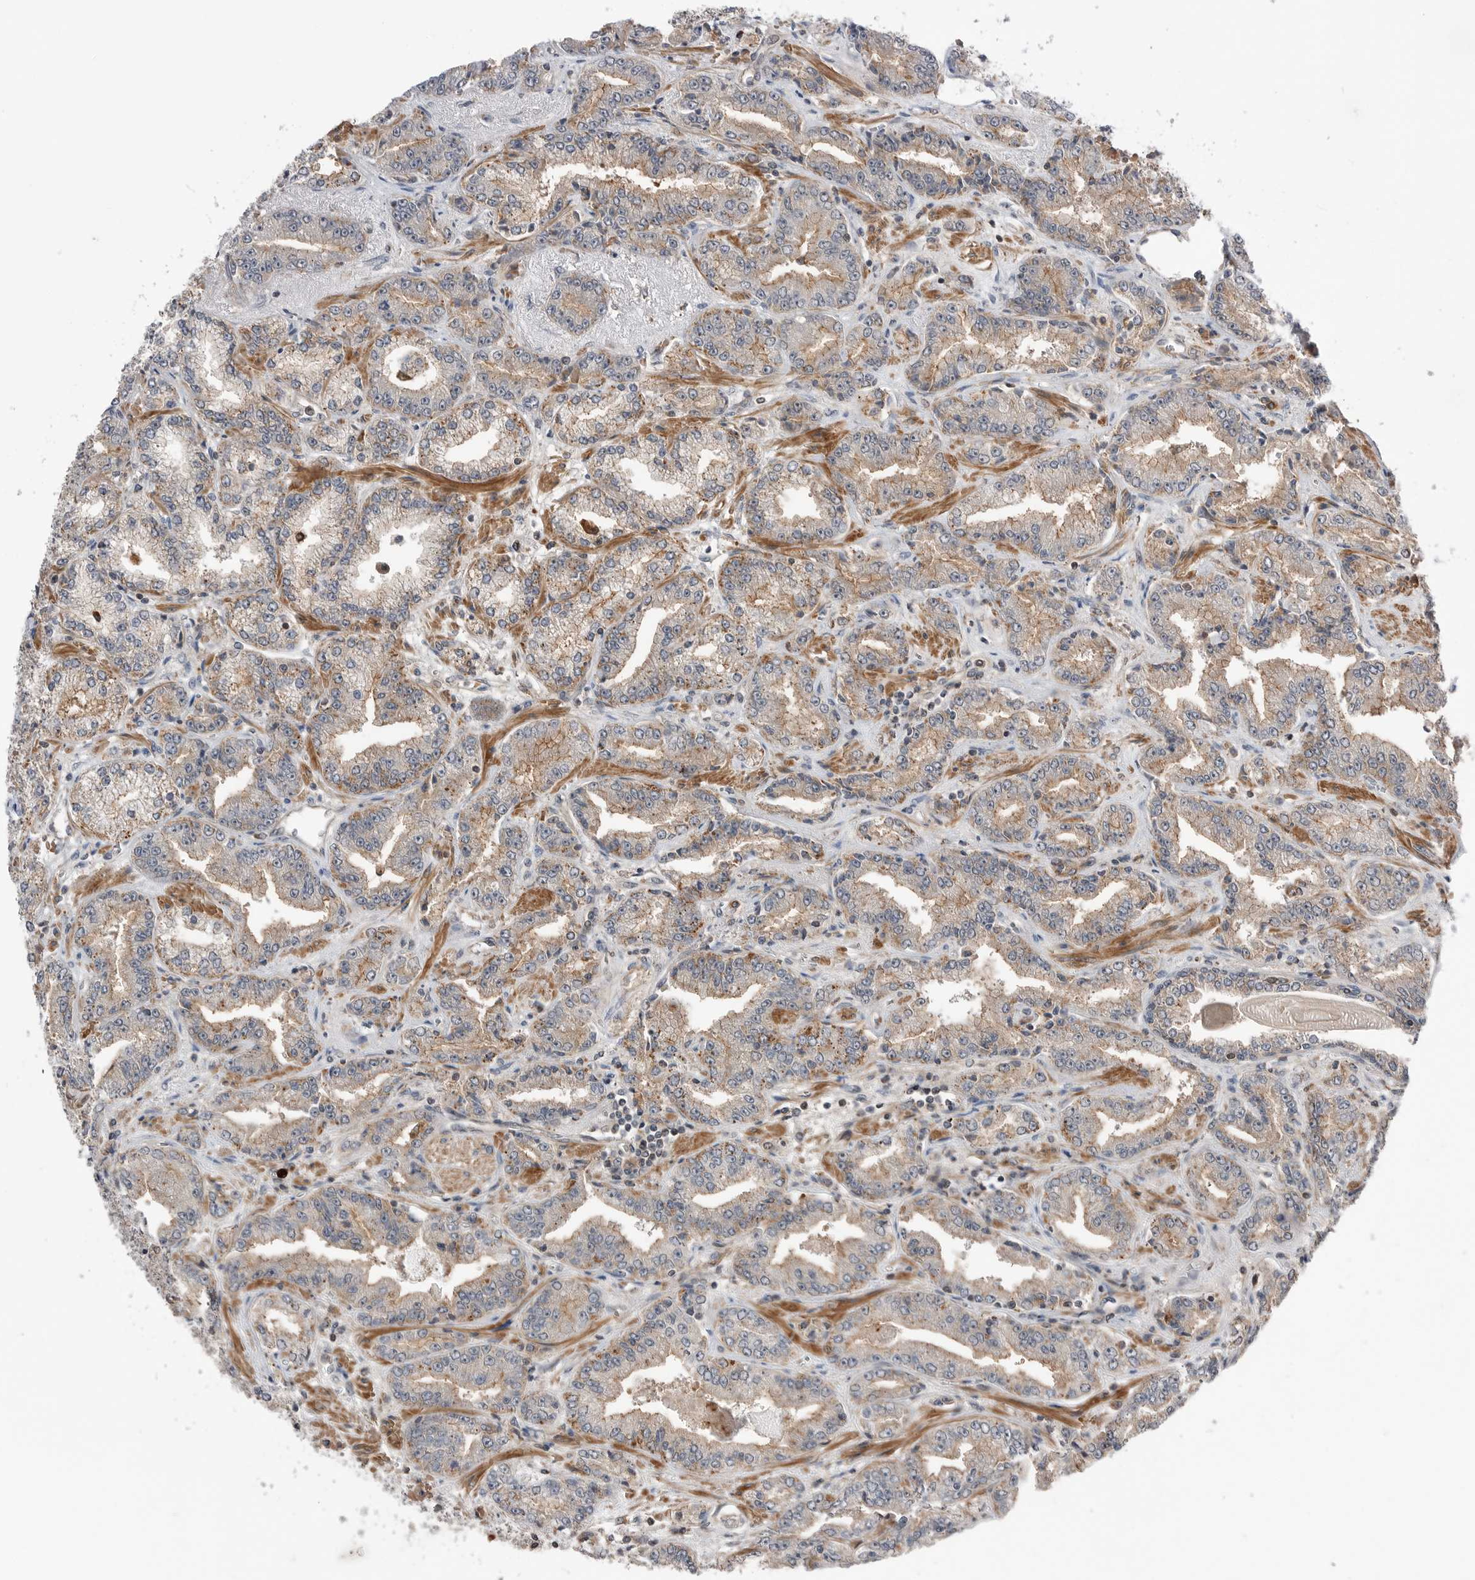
{"staining": {"intensity": "weak", "quantity": "25%-75%", "location": "cytoplasmic/membranous"}, "tissue": "prostate cancer", "cell_type": "Tumor cells", "image_type": "cancer", "snomed": [{"axis": "morphology", "description": "Adenocarcinoma, High grade"}, {"axis": "topography", "description": "Prostate"}], "caption": "A high-resolution photomicrograph shows immunohistochemistry staining of prostate cancer, which shows weak cytoplasmic/membranous expression in approximately 25%-75% of tumor cells.", "gene": "PEAK1", "patient": {"sex": "male", "age": 71}}